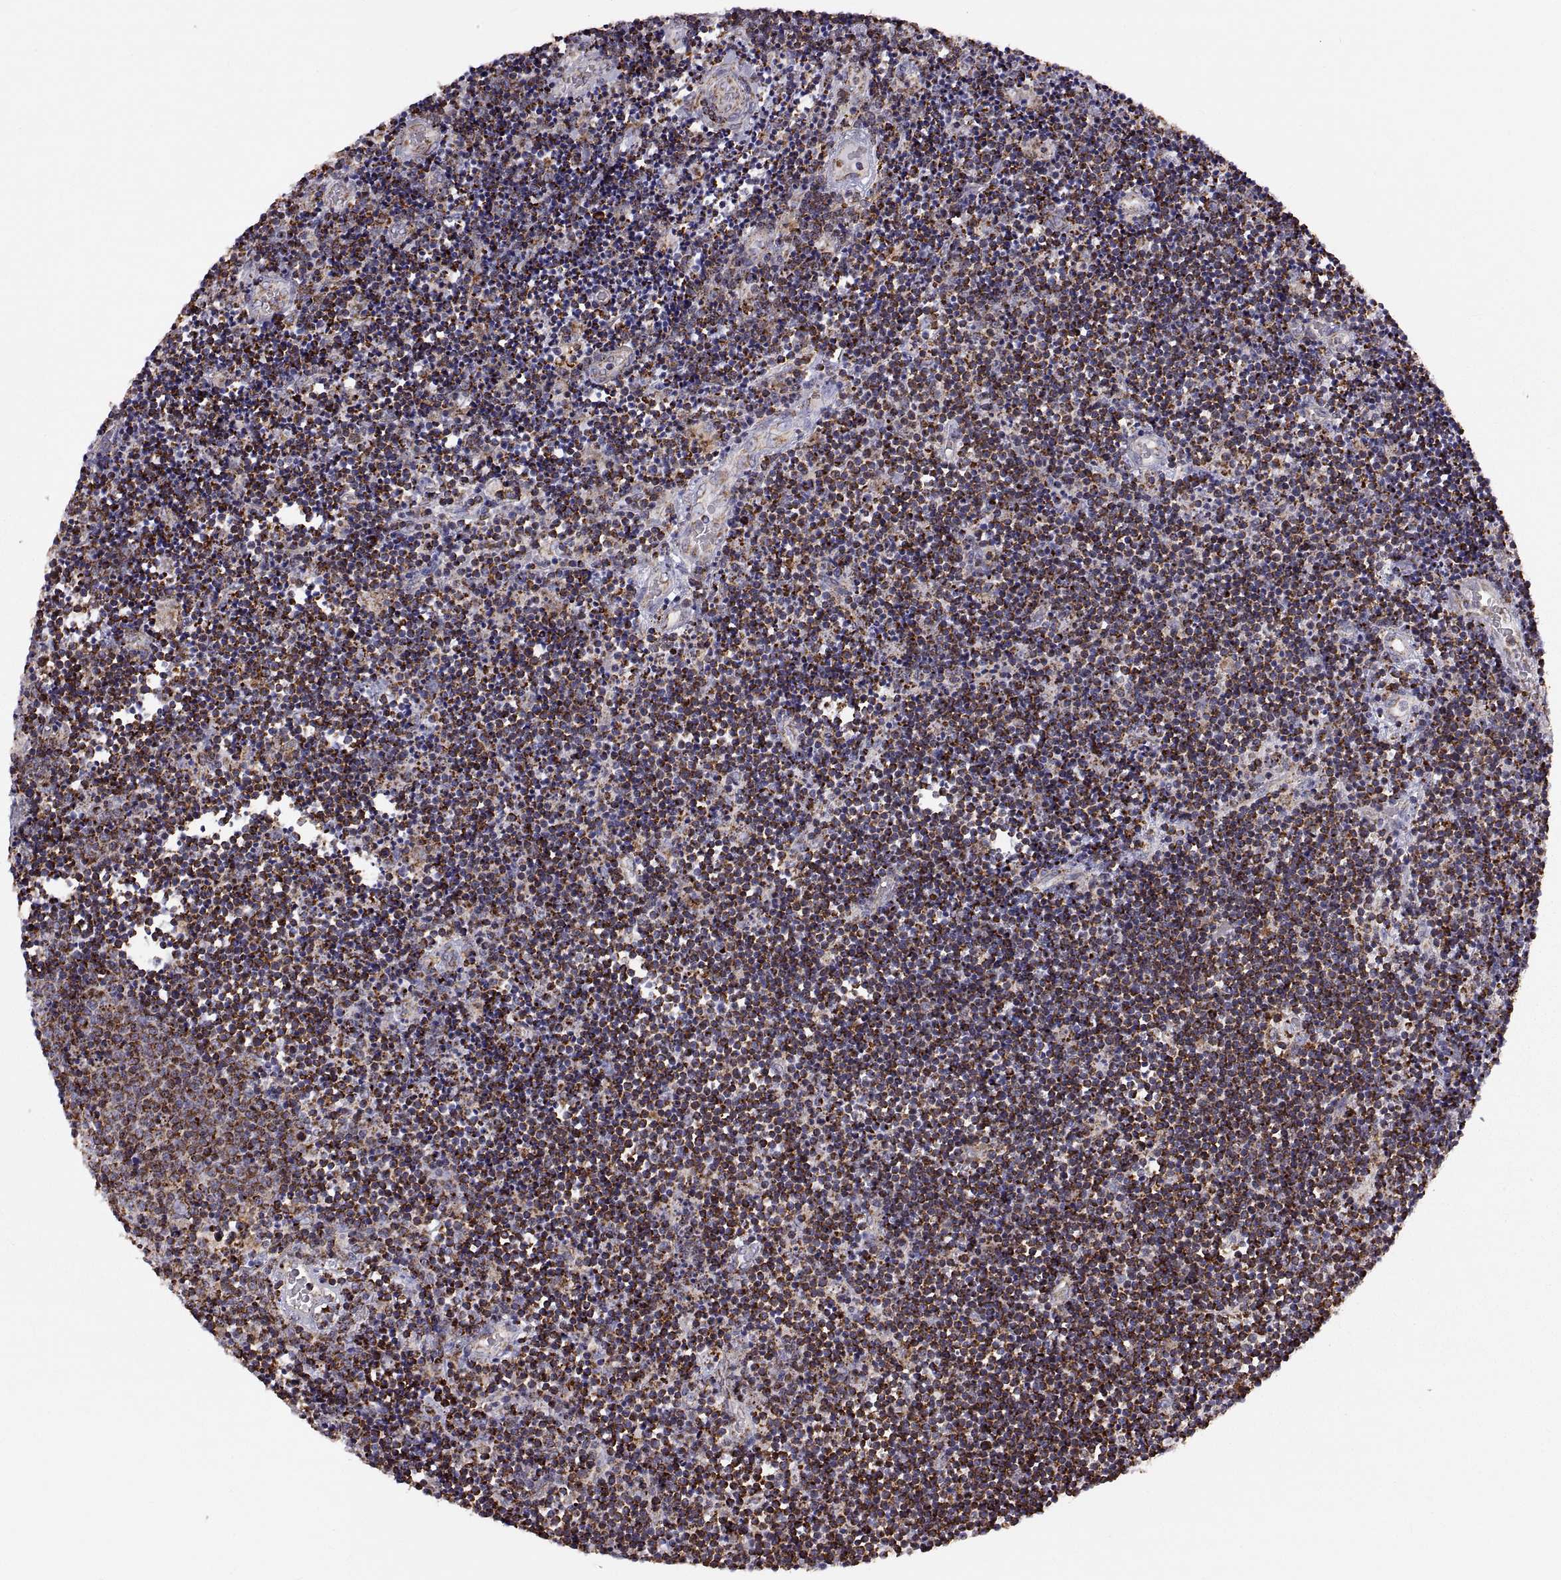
{"staining": {"intensity": "strong", "quantity": ">75%", "location": "cytoplasmic/membranous"}, "tissue": "lymphoma", "cell_type": "Tumor cells", "image_type": "cancer", "snomed": [{"axis": "morphology", "description": "Malignant lymphoma, non-Hodgkin's type, Low grade"}, {"axis": "topography", "description": "Brain"}], "caption": "Approximately >75% of tumor cells in low-grade malignant lymphoma, non-Hodgkin's type display strong cytoplasmic/membranous protein staining as visualized by brown immunohistochemical staining.", "gene": "ARSD", "patient": {"sex": "female", "age": 66}}